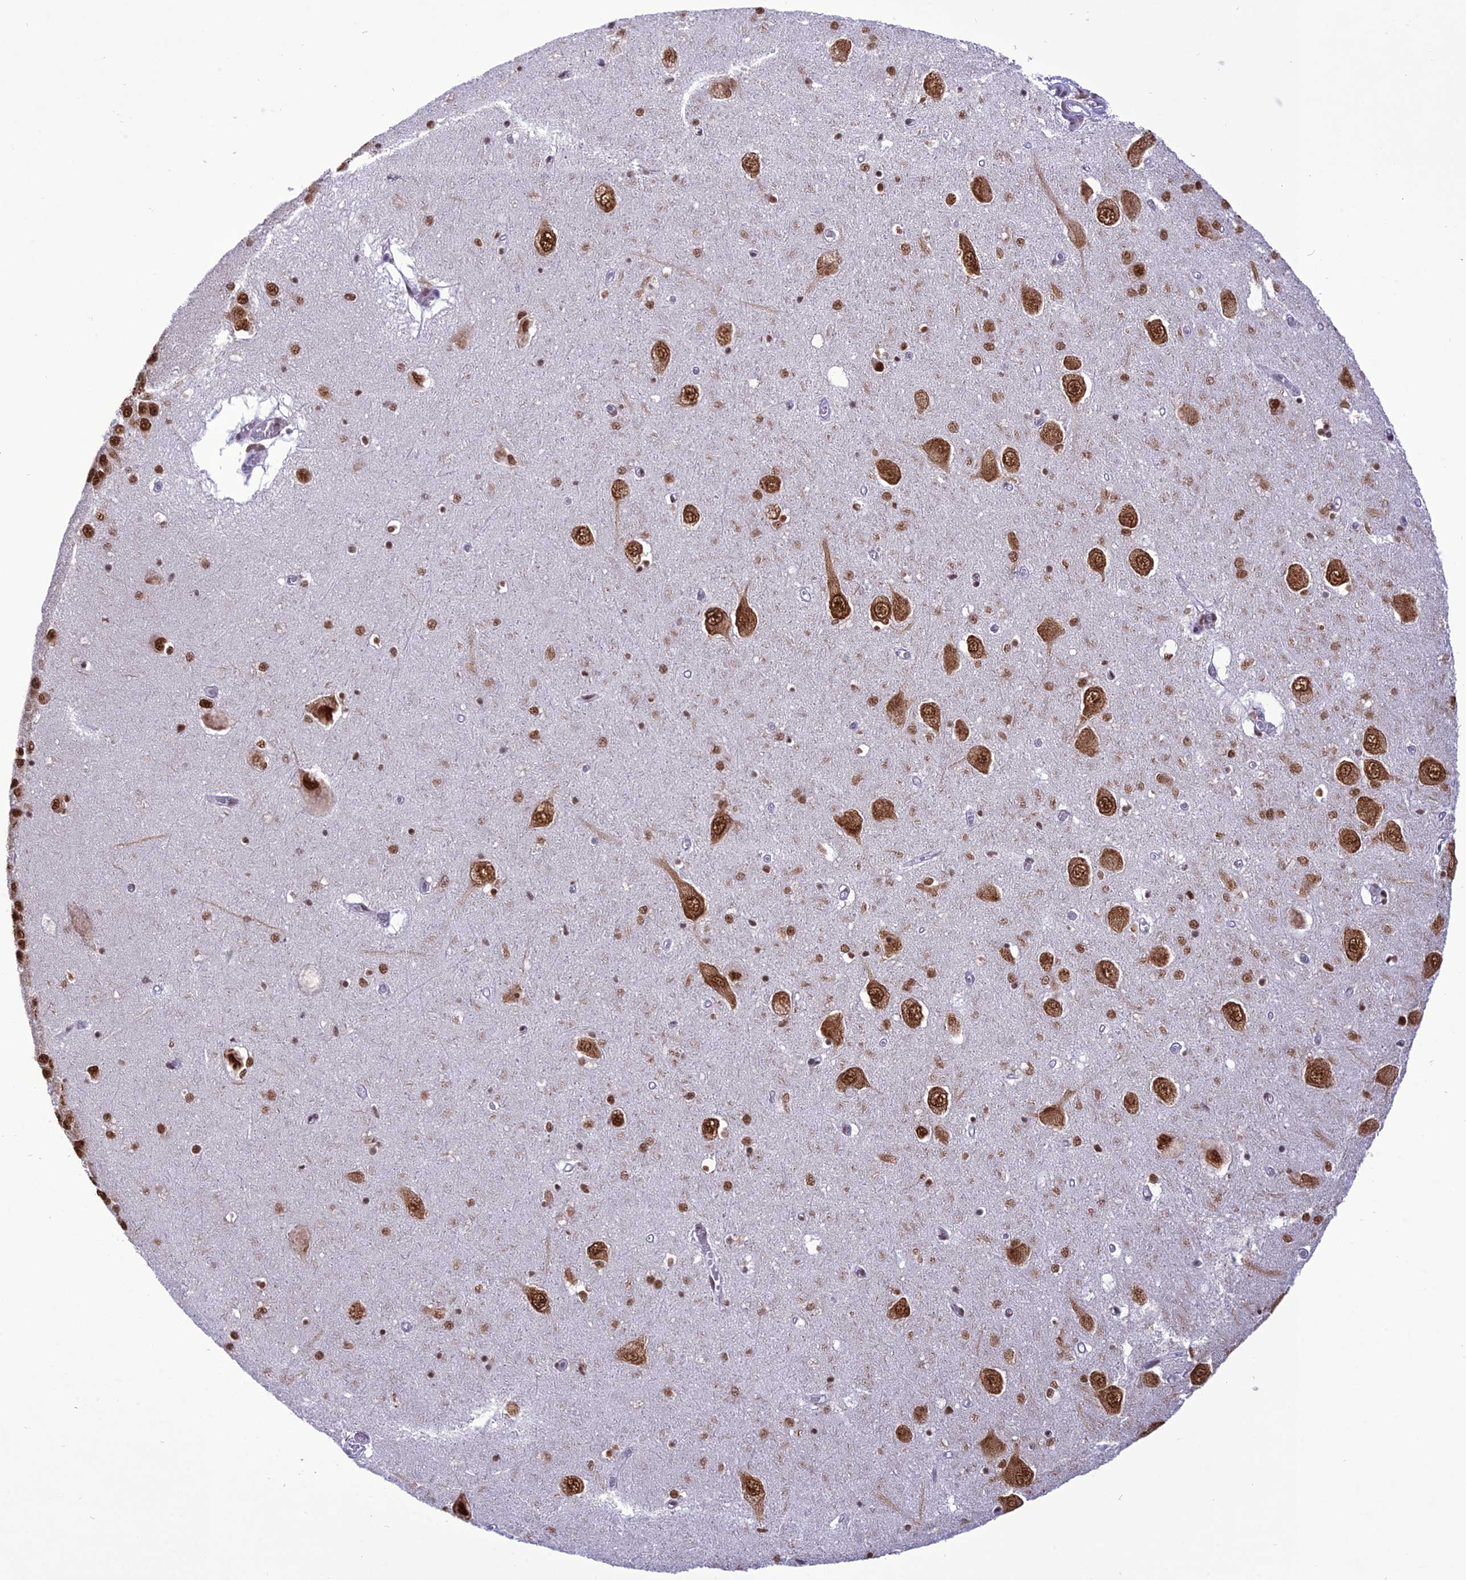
{"staining": {"intensity": "moderate", "quantity": "<25%", "location": "nuclear"}, "tissue": "hippocampus", "cell_type": "Glial cells", "image_type": "normal", "snomed": [{"axis": "morphology", "description": "Normal tissue, NOS"}, {"axis": "topography", "description": "Hippocampus"}], "caption": "A brown stain shows moderate nuclear positivity of a protein in glial cells of benign human hippocampus. The staining is performed using DAB brown chromogen to label protein expression. The nuclei are counter-stained blue using hematoxylin.", "gene": "DDX1", "patient": {"sex": "male", "age": 70}}